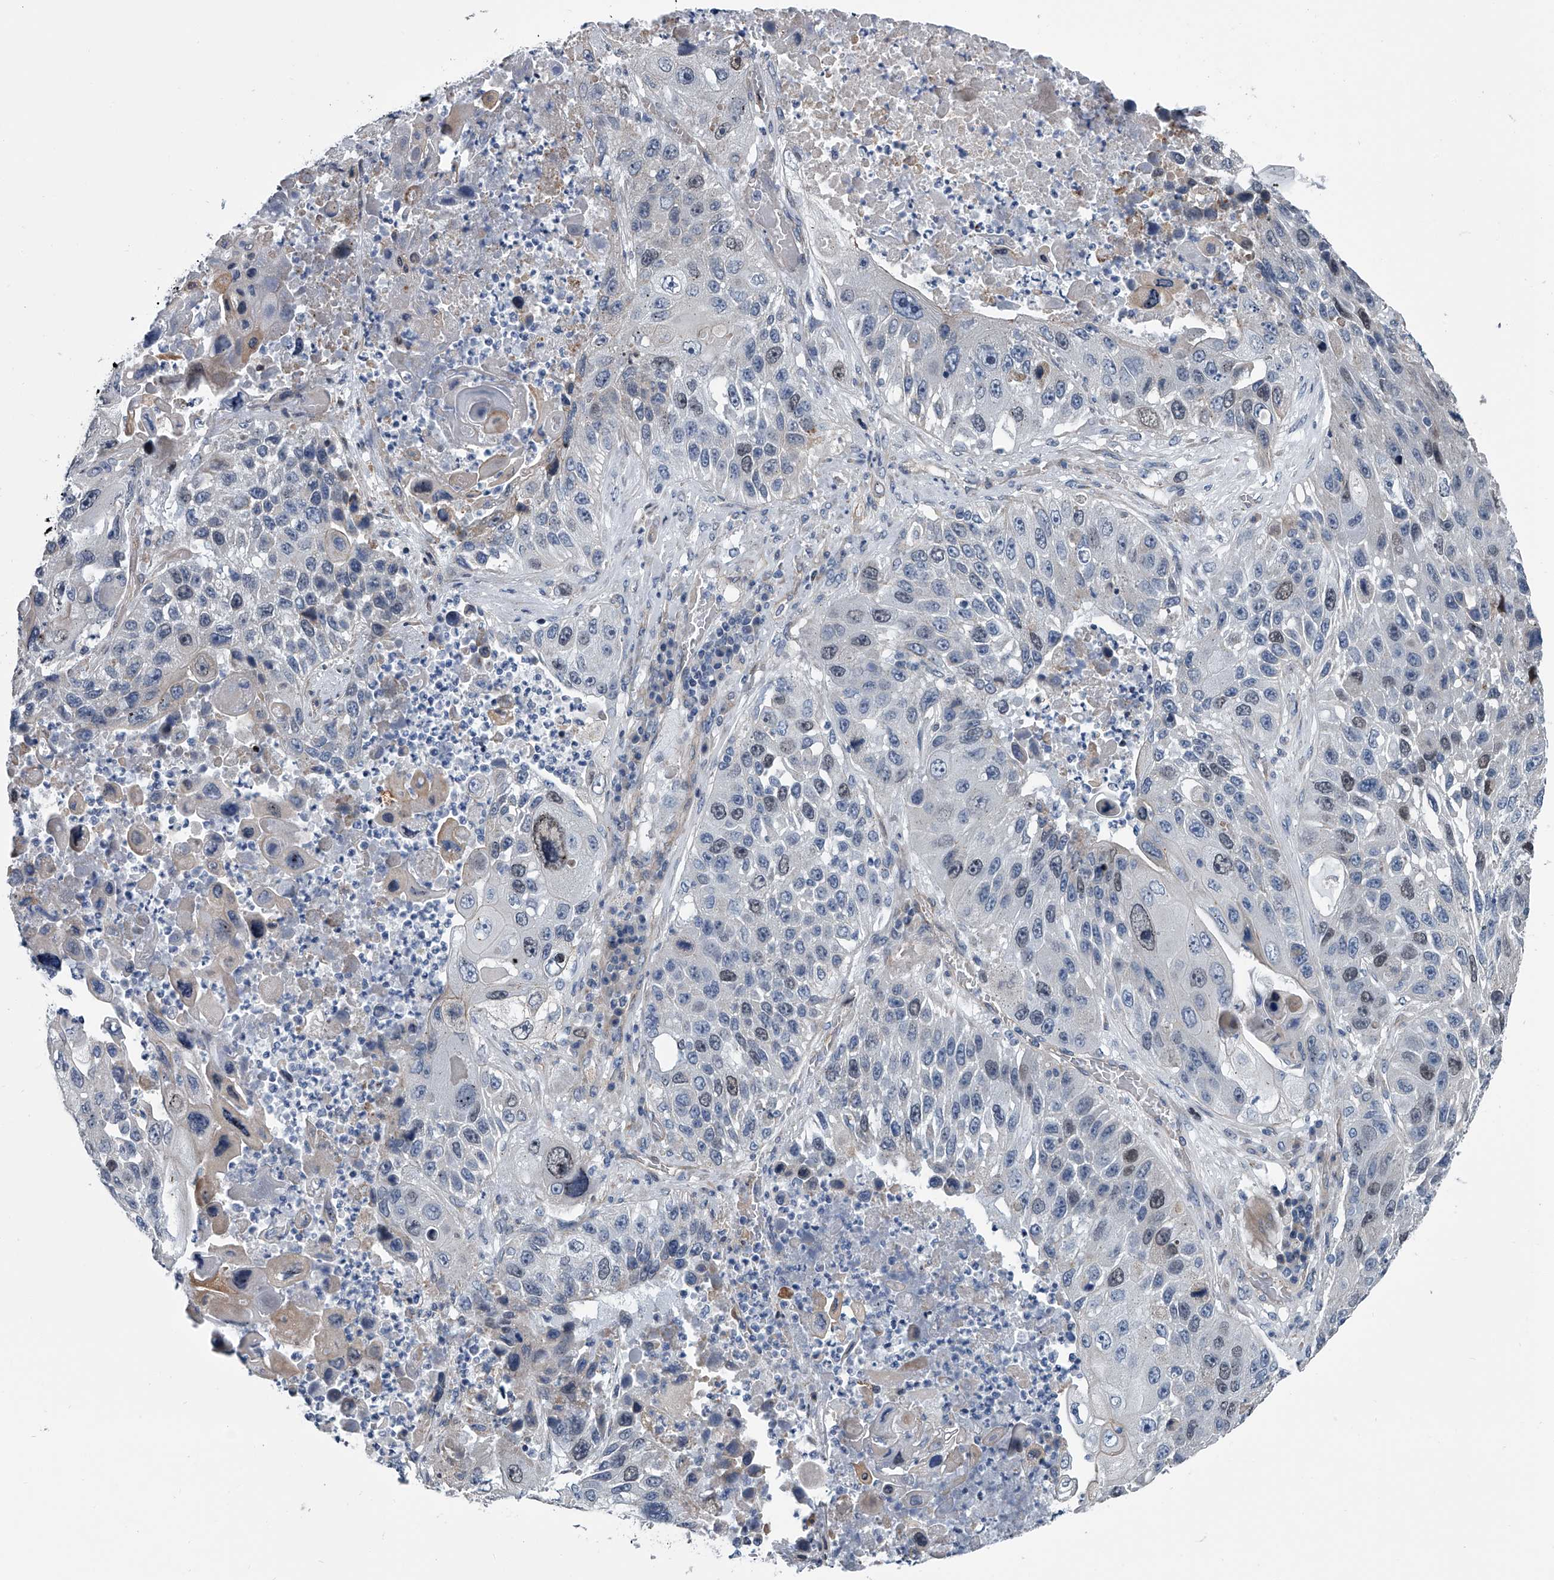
{"staining": {"intensity": "weak", "quantity": "<25%", "location": "nuclear"}, "tissue": "lung cancer", "cell_type": "Tumor cells", "image_type": "cancer", "snomed": [{"axis": "morphology", "description": "Squamous cell carcinoma, NOS"}, {"axis": "topography", "description": "Lung"}], "caption": "The photomicrograph exhibits no significant positivity in tumor cells of lung cancer (squamous cell carcinoma).", "gene": "ABCG1", "patient": {"sex": "male", "age": 61}}